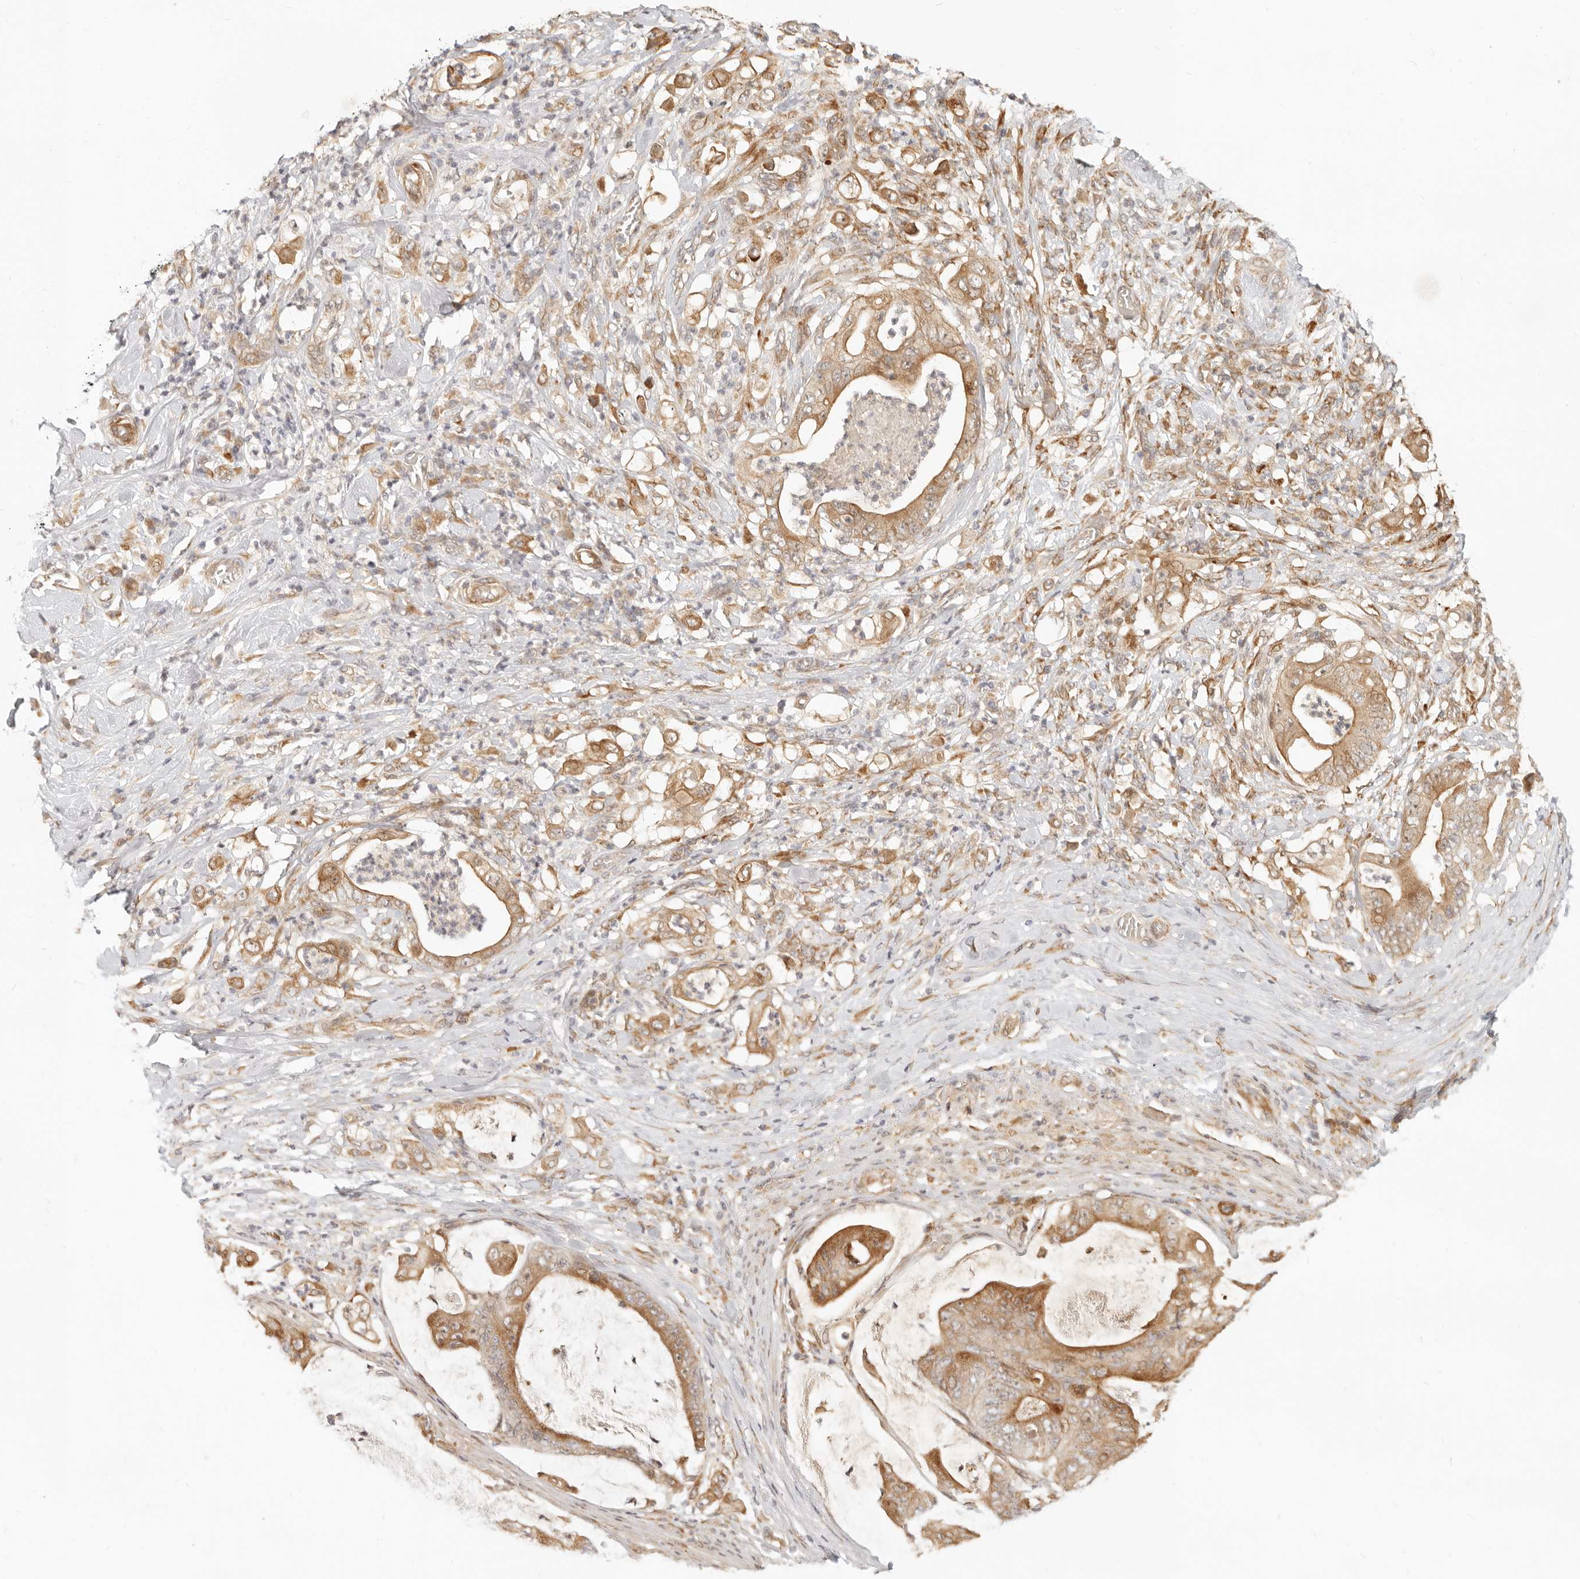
{"staining": {"intensity": "moderate", "quantity": ">75%", "location": "cytoplasmic/membranous"}, "tissue": "stomach cancer", "cell_type": "Tumor cells", "image_type": "cancer", "snomed": [{"axis": "morphology", "description": "Adenocarcinoma, NOS"}, {"axis": "topography", "description": "Stomach"}], "caption": "This histopathology image exhibits immunohistochemistry staining of adenocarcinoma (stomach), with medium moderate cytoplasmic/membranous staining in approximately >75% of tumor cells.", "gene": "TUFT1", "patient": {"sex": "female", "age": 73}}